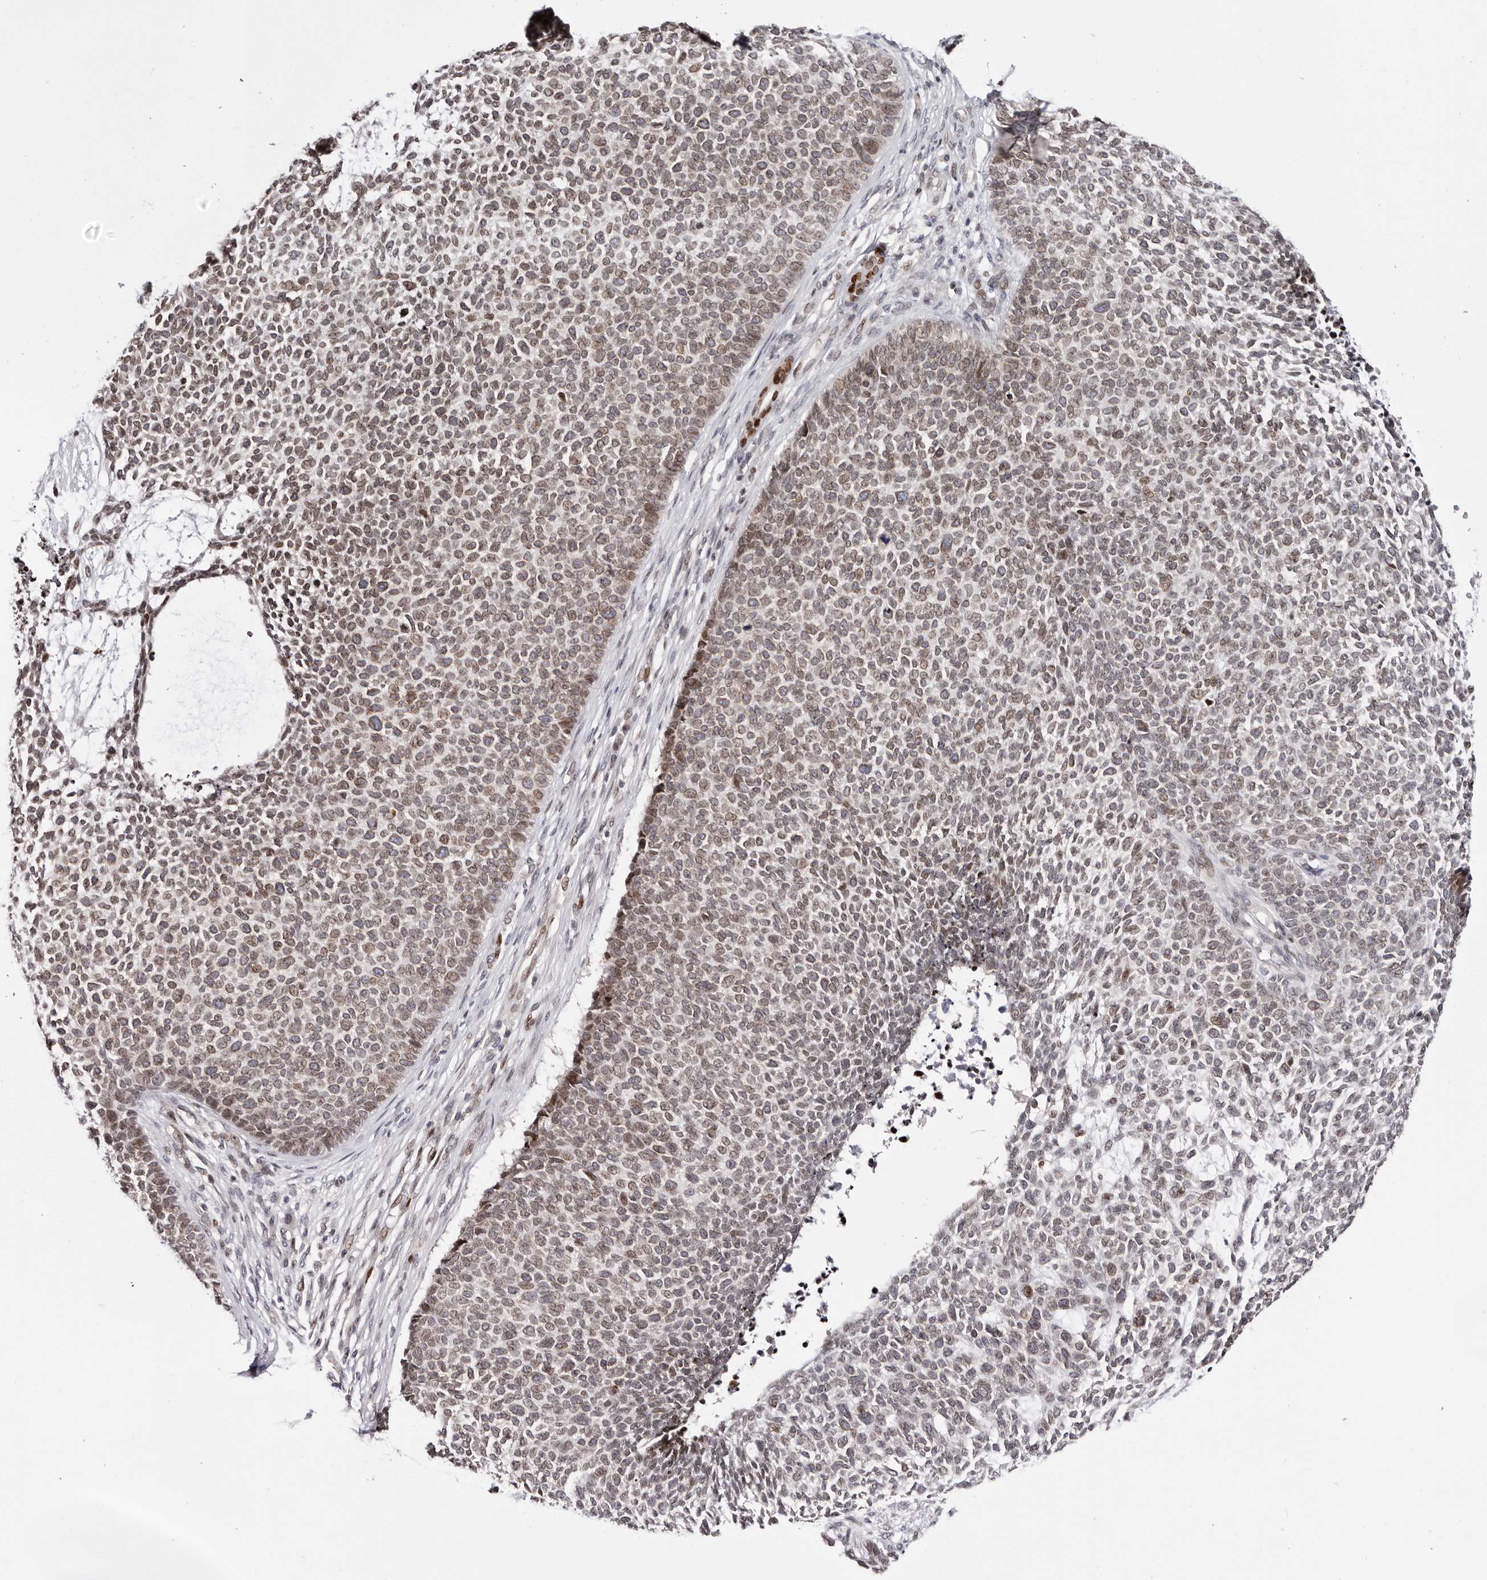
{"staining": {"intensity": "moderate", "quantity": ">75%", "location": "nuclear"}, "tissue": "skin cancer", "cell_type": "Tumor cells", "image_type": "cancer", "snomed": [{"axis": "morphology", "description": "Basal cell carcinoma"}, {"axis": "topography", "description": "Skin"}], "caption": "A micrograph showing moderate nuclear expression in approximately >75% of tumor cells in skin basal cell carcinoma, as visualized by brown immunohistochemical staining.", "gene": "NUP153", "patient": {"sex": "female", "age": 84}}